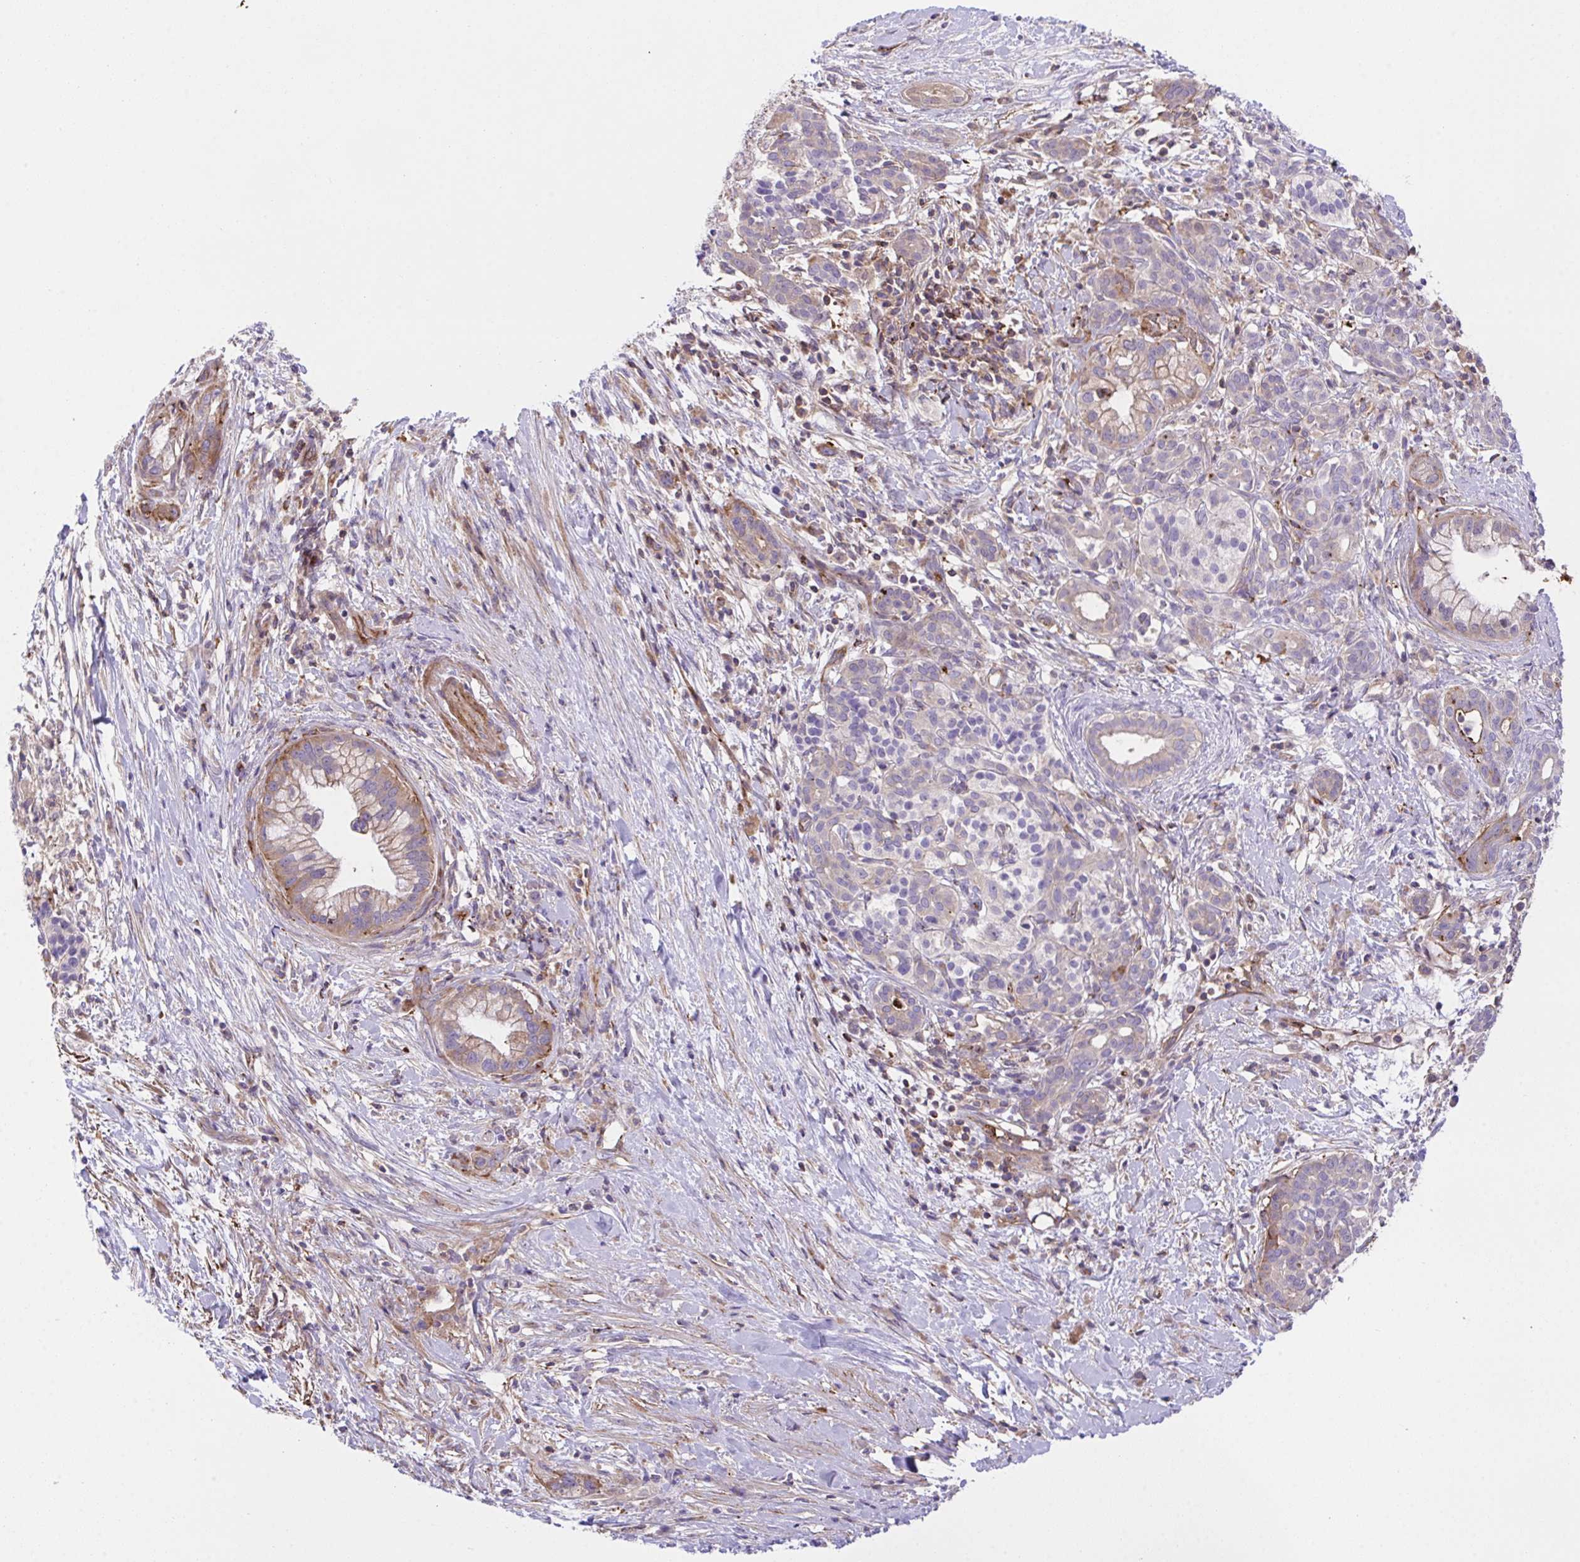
{"staining": {"intensity": "moderate", "quantity": ">75%", "location": "cytoplasmic/membranous"}, "tissue": "pancreatic cancer", "cell_type": "Tumor cells", "image_type": "cancer", "snomed": [{"axis": "morphology", "description": "Adenocarcinoma, NOS"}, {"axis": "topography", "description": "Pancreas"}], "caption": "Protein staining reveals moderate cytoplasmic/membranous positivity in about >75% of tumor cells in adenocarcinoma (pancreatic). The staining is performed using DAB brown chromogen to label protein expression. The nuclei are counter-stained blue using hematoxylin.", "gene": "PPIH", "patient": {"sex": "male", "age": 44}}